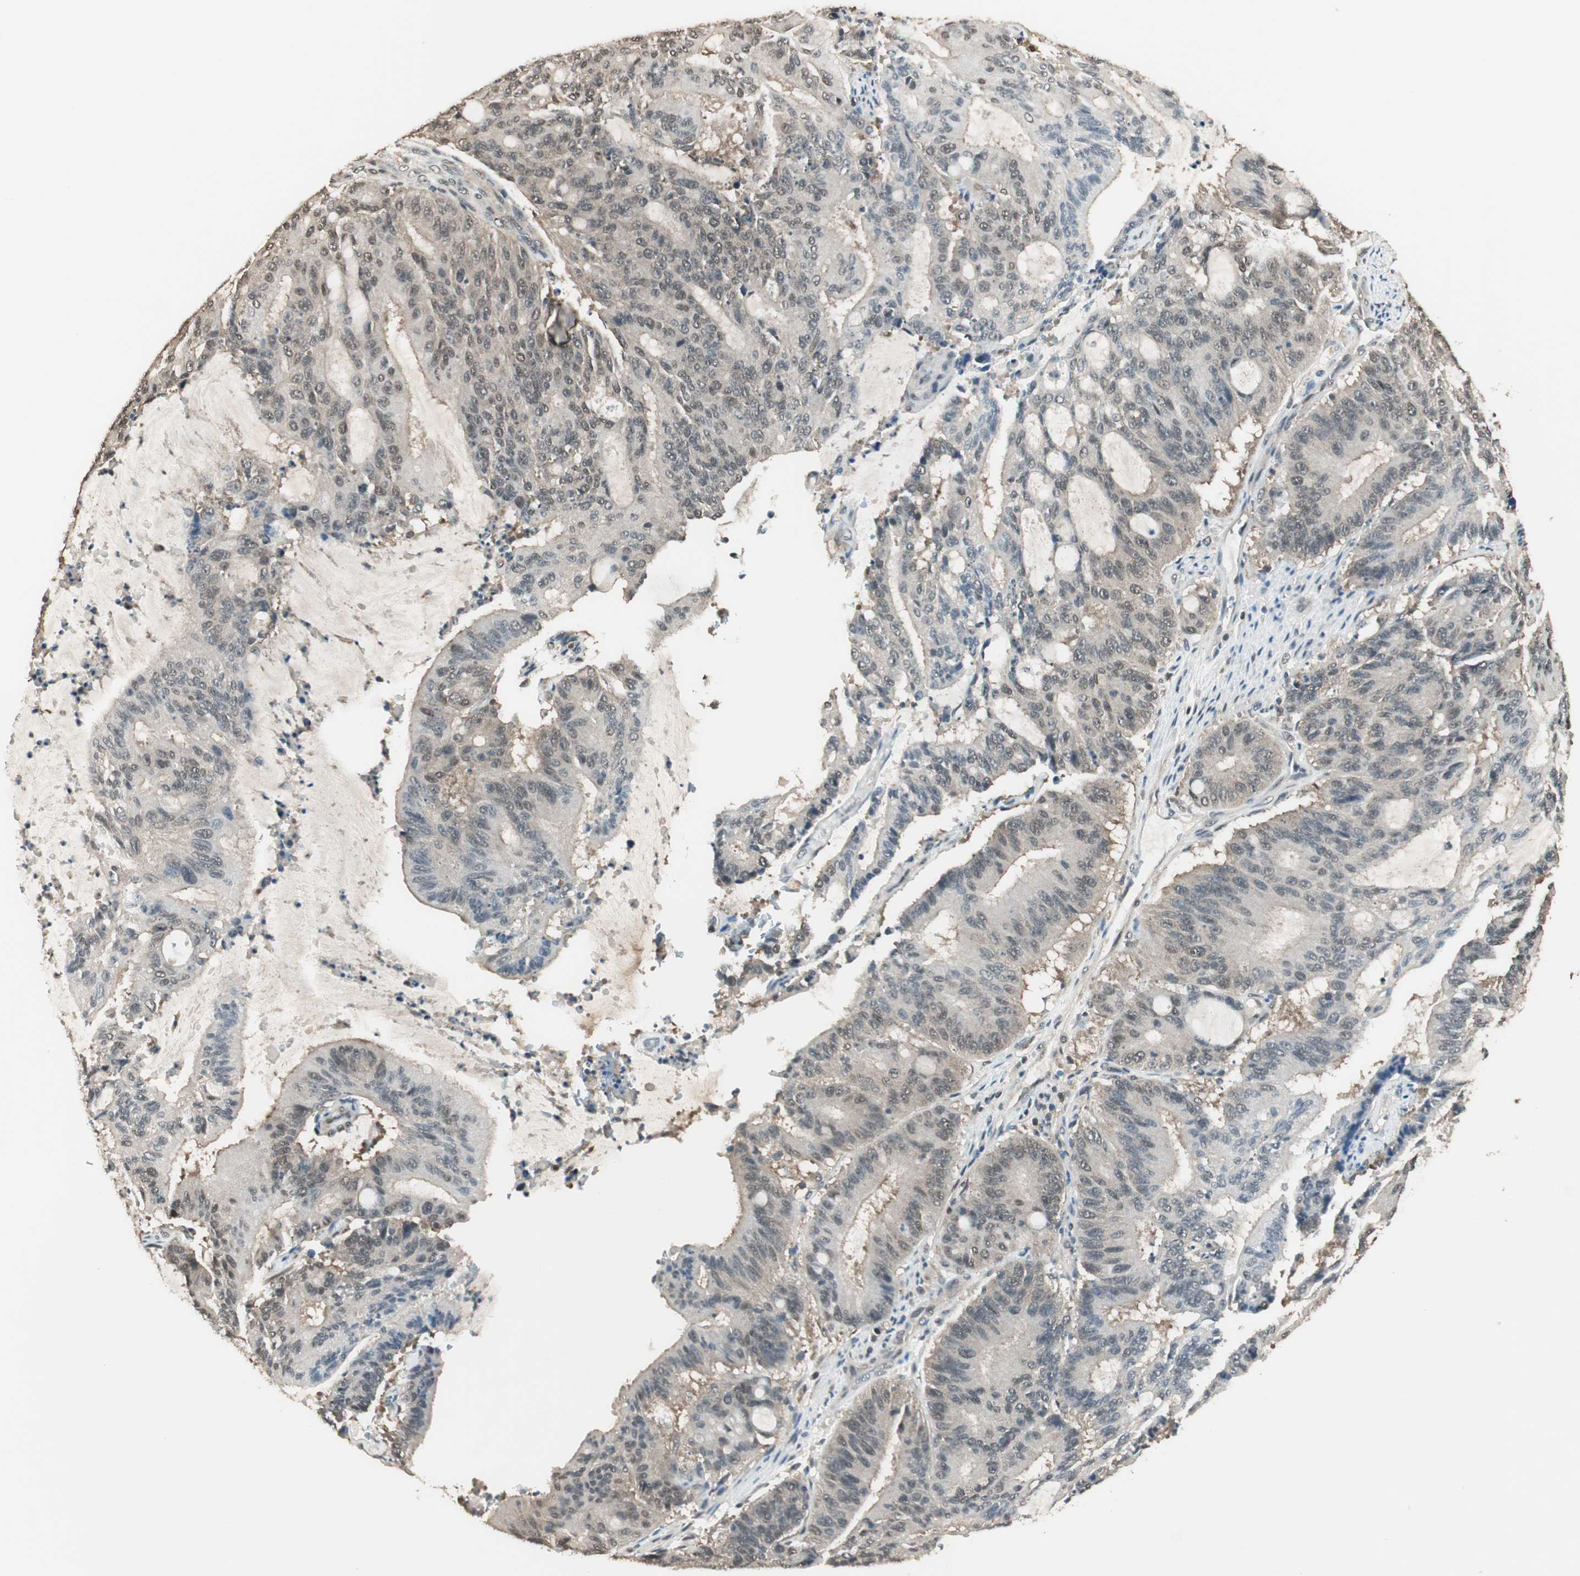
{"staining": {"intensity": "weak", "quantity": "<25%", "location": "cytoplasmic/membranous,nuclear"}, "tissue": "liver cancer", "cell_type": "Tumor cells", "image_type": "cancer", "snomed": [{"axis": "morphology", "description": "Cholangiocarcinoma"}, {"axis": "topography", "description": "Liver"}], "caption": "DAB (3,3'-diaminobenzidine) immunohistochemical staining of liver cancer demonstrates no significant positivity in tumor cells.", "gene": "USP5", "patient": {"sex": "female", "age": 73}}